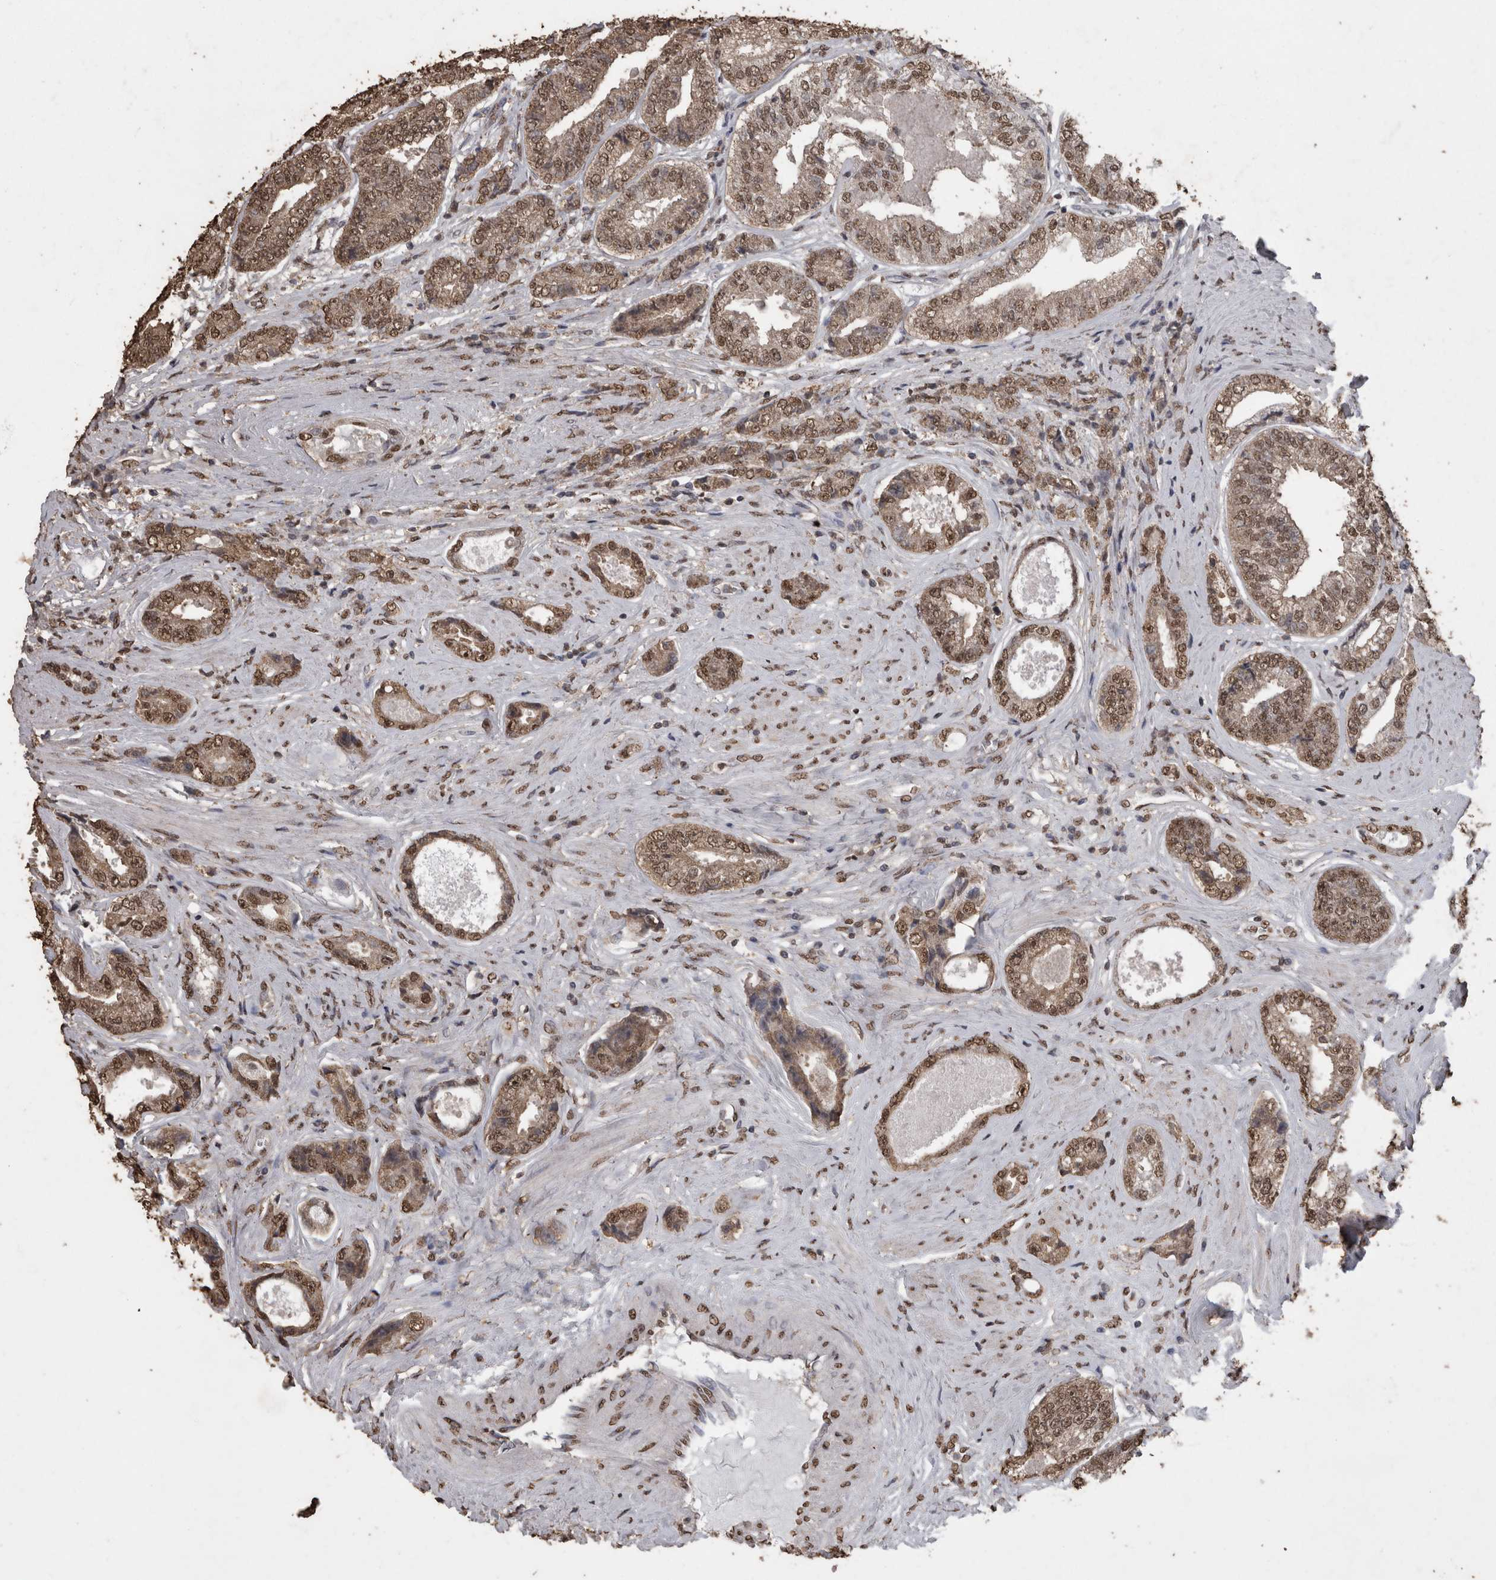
{"staining": {"intensity": "moderate", "quantity": ">75%", "location": "nuclear"}, "tissue": "prostate cancer", "cell_type": "Tumor cells", "image_type": "cancer", "snomed": [{"axis": "morphology", "description": "Adenocarcinoma, High grade"}, {"axis": "topography", "description": "Prostate"}], "caption": "Human high-grade adenocarcinoma (prostate) stained with a protein marker displays moderate staining in tumor cells.", "gene": "SMAD7", "patient": {"sex": "male", "age": 61}}